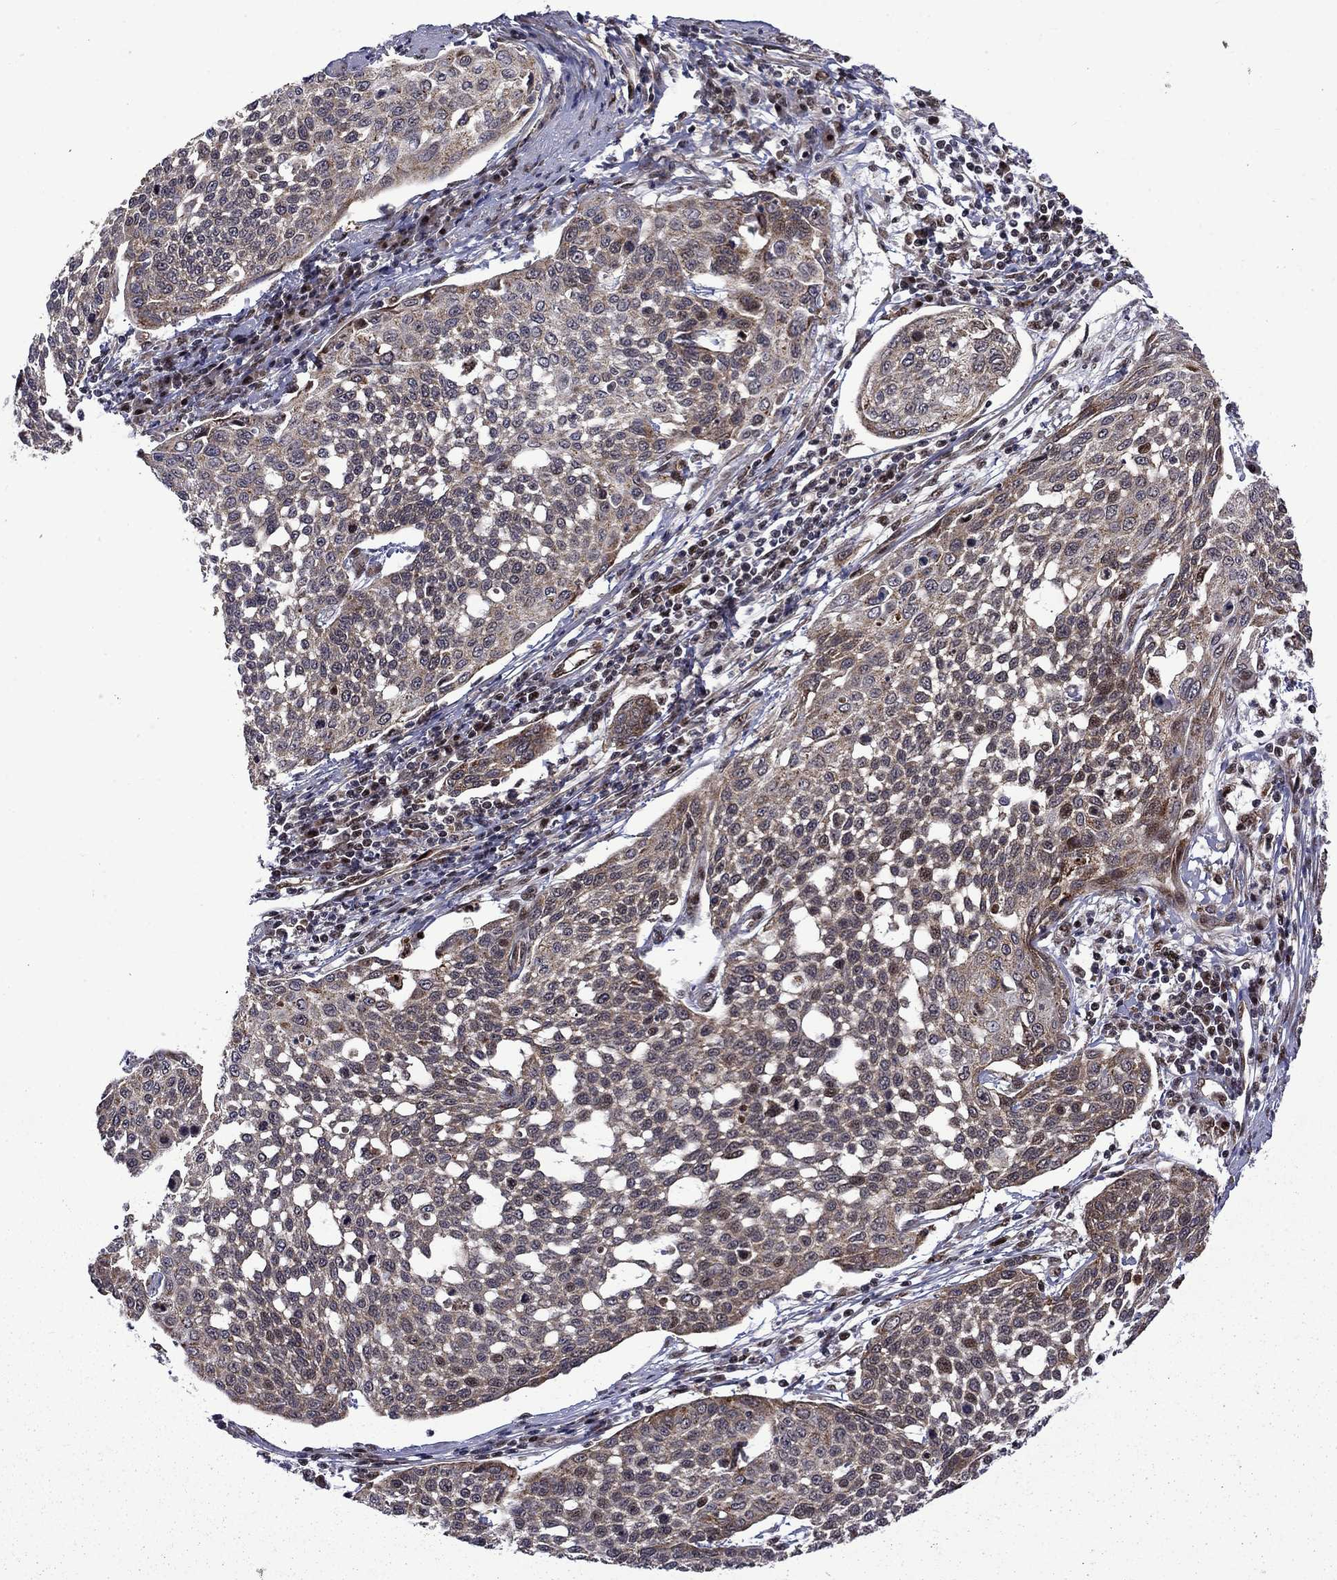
{"staining": {"intensity": "moderate", "quantity": "25%-75%", "location": "cytoplasmic/membranous"}, "tissue": "cervical cancer", "cell_type": "Tumor cells", "image_type": "cancer", "snomed": [{"axis": "morphology", "description": "Squamous cell carcinoma, NOS"}, {"axis": "topography", "description": "Cervix"}], "caption": "Human cervical cancer (squamous cell carcinoma) stained with a protein marker reveals moderate staining in tumor cells.", "gene": "KPNA3", "patient": {"sex": "female", "age": 34}}